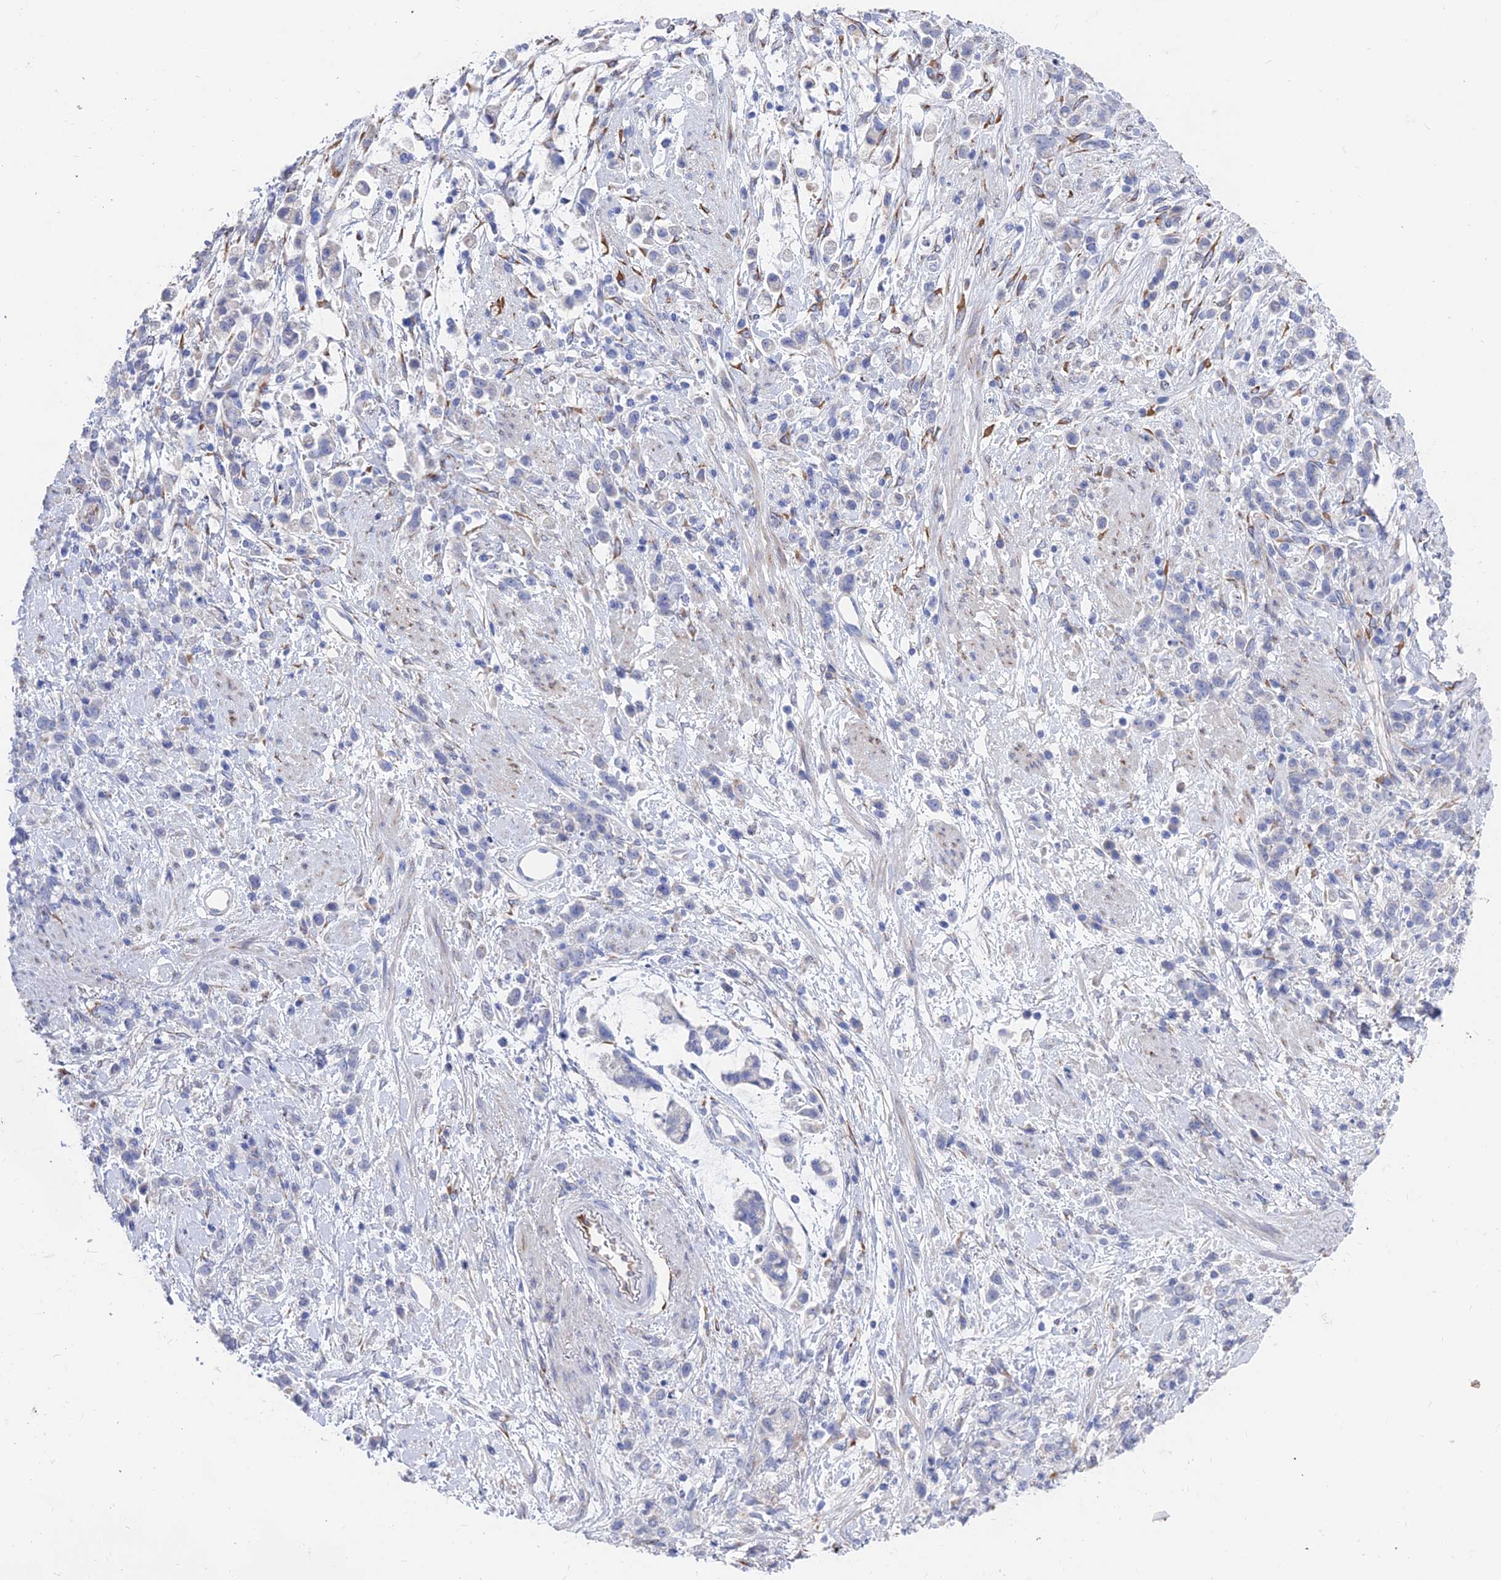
{"staining": {"intensity": "negative", "quantity": "none", "location": "none"}, "tissue": "stomach cancer", "cell_type": "Tumor cells", "image_type": "cancer", "snomed": [{"axis": "morphology", "description": "Adenocarcinoma, NOS"}, {"axis": "topography", "description": "Stomach"}], "caption": "Image shows no significant protein positivity in tumor cells of stomach cancer. (DAB immunohistochemistry (IHC) visualized using brightfield microscopy, high magnification).", "gene": "TNNT3", "patient": {"sex": "female", "age": 60}}